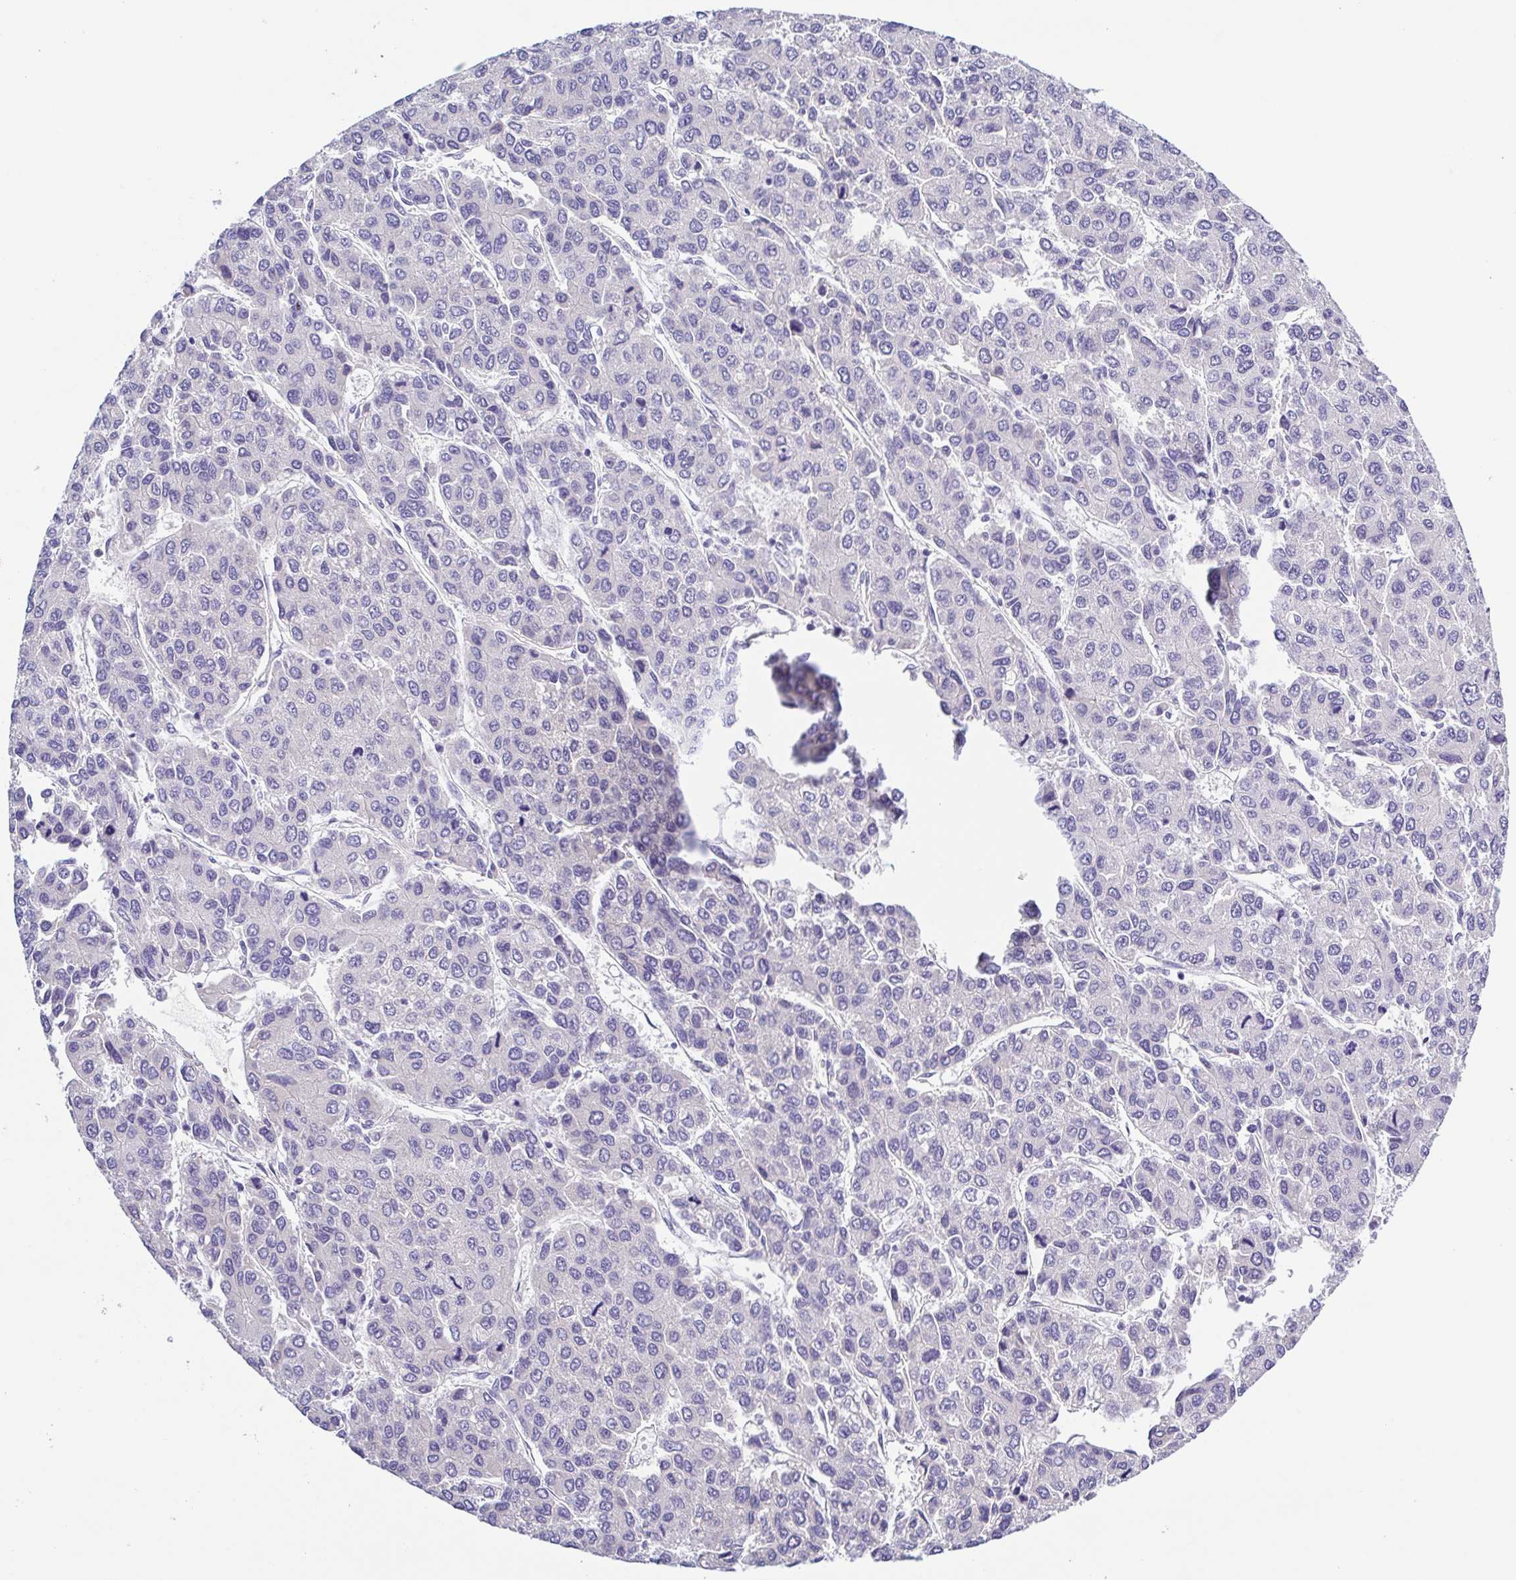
{"staining": {"intensity": "negative", "quantity": "none", "location": "none"}, "tissue": "liver cancer", "cell_type": "Tumor cells", "image_type": "cancer", "snomed": [{"axis": "morphology", "description": "Carcinoma, Hepatocellular, NOS"}, {"axis": "topography", "description": "Liver"}], "caption": "Human liver cancer stained for a protein using immunohistochemistry (IHC) shows no expression in tumor cells.", "gene": "A1BG", "patient": {"sex": "female", "age": 66}}